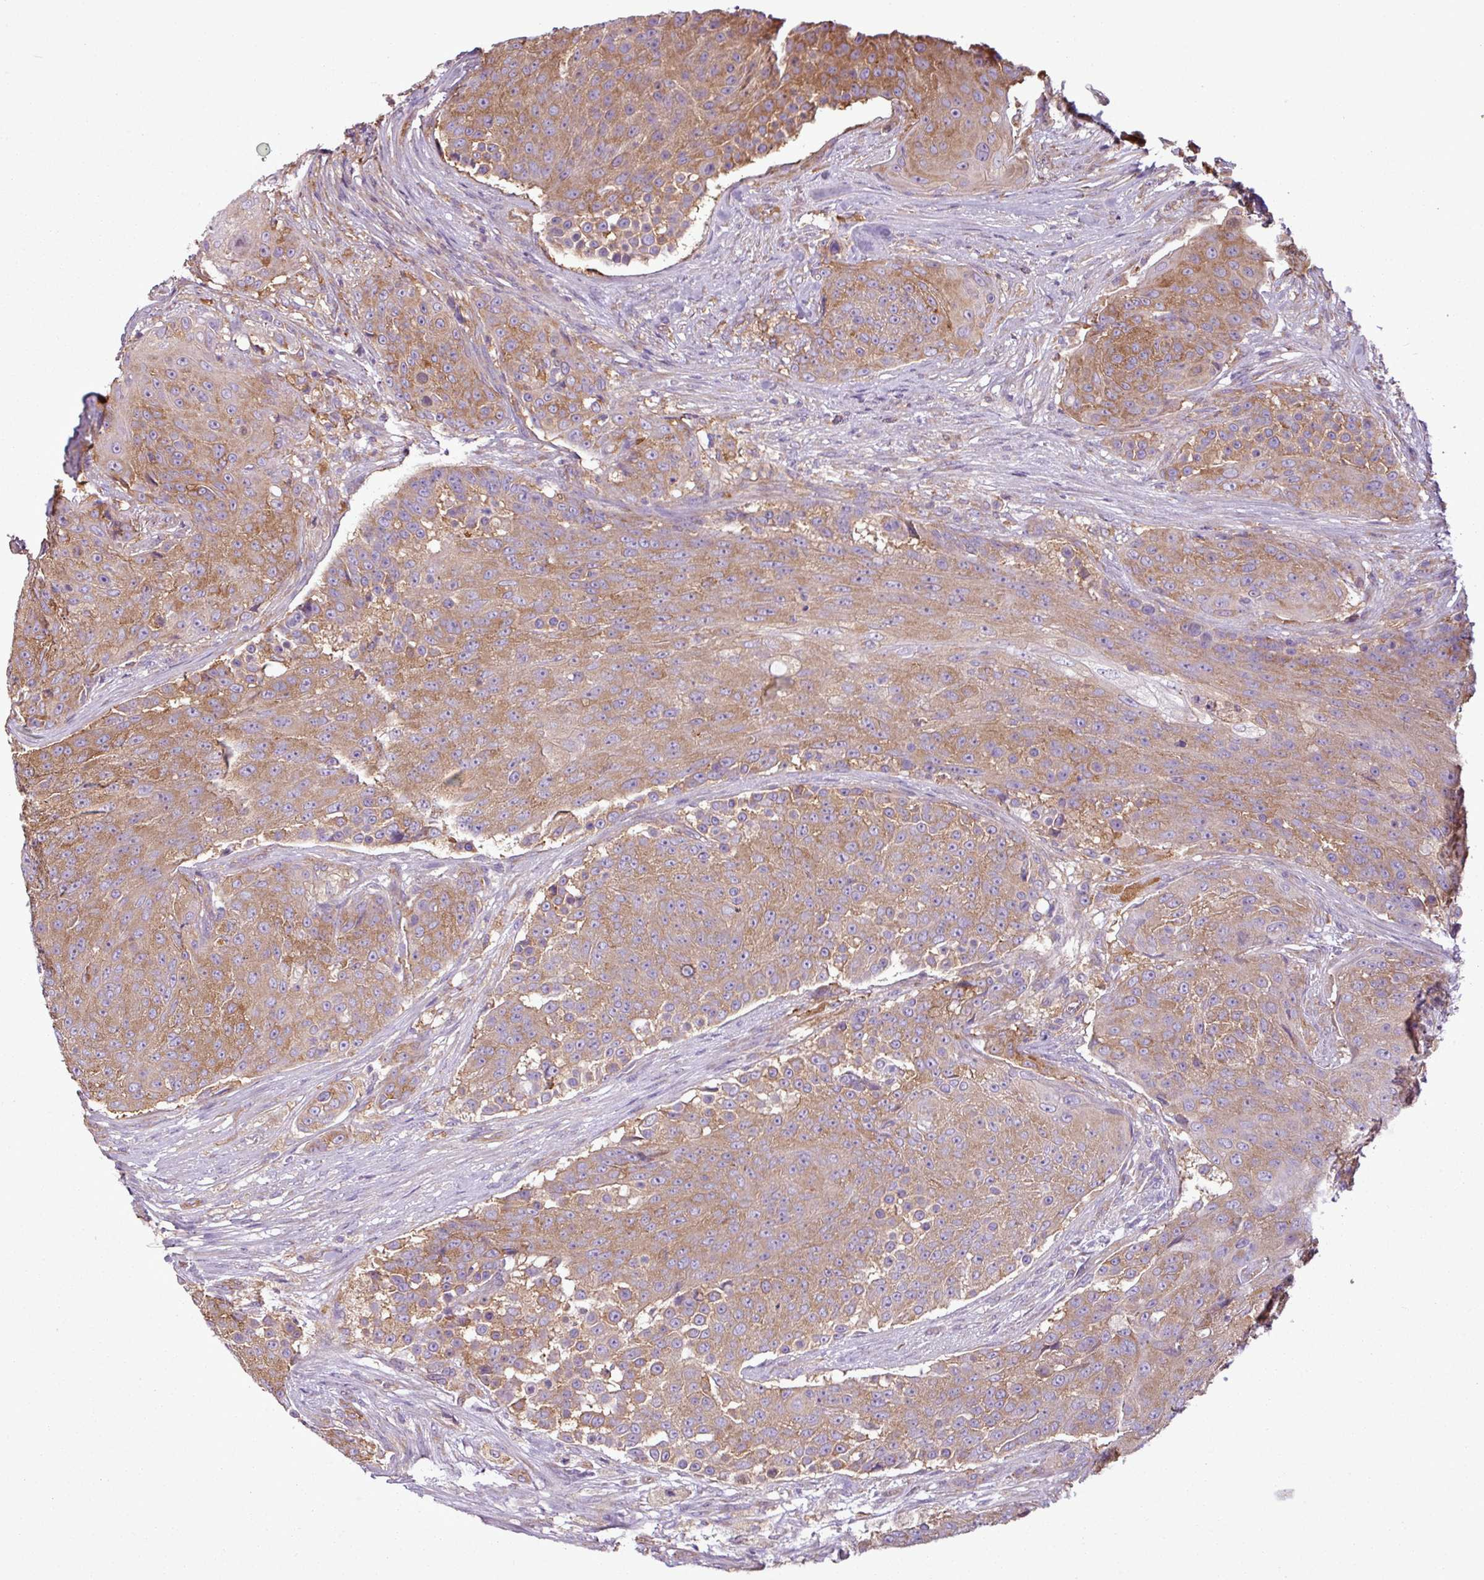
{"staining": {"intensity": "moderate", "quantity": ">75%", "location": "cytoplasmic/membranous"}, "tissue": "urothelial cancer", "cell_type": "Tumor cells", "image_type": "cancer", "snomed": [{"axis": "morphology", "description": "Urothelial carcinoma, High grade"}, {"axis": "topography", "description": "Urinary bladder"}], "caption": "Protein staining by immunohistochemistry reveals moderate cytoplasmic/membranous positivity in approximately >75% of tumor cells in urothelial cancer.", "gene": "PACSIN2", "patient": {"sex": "female", "age": 63}}